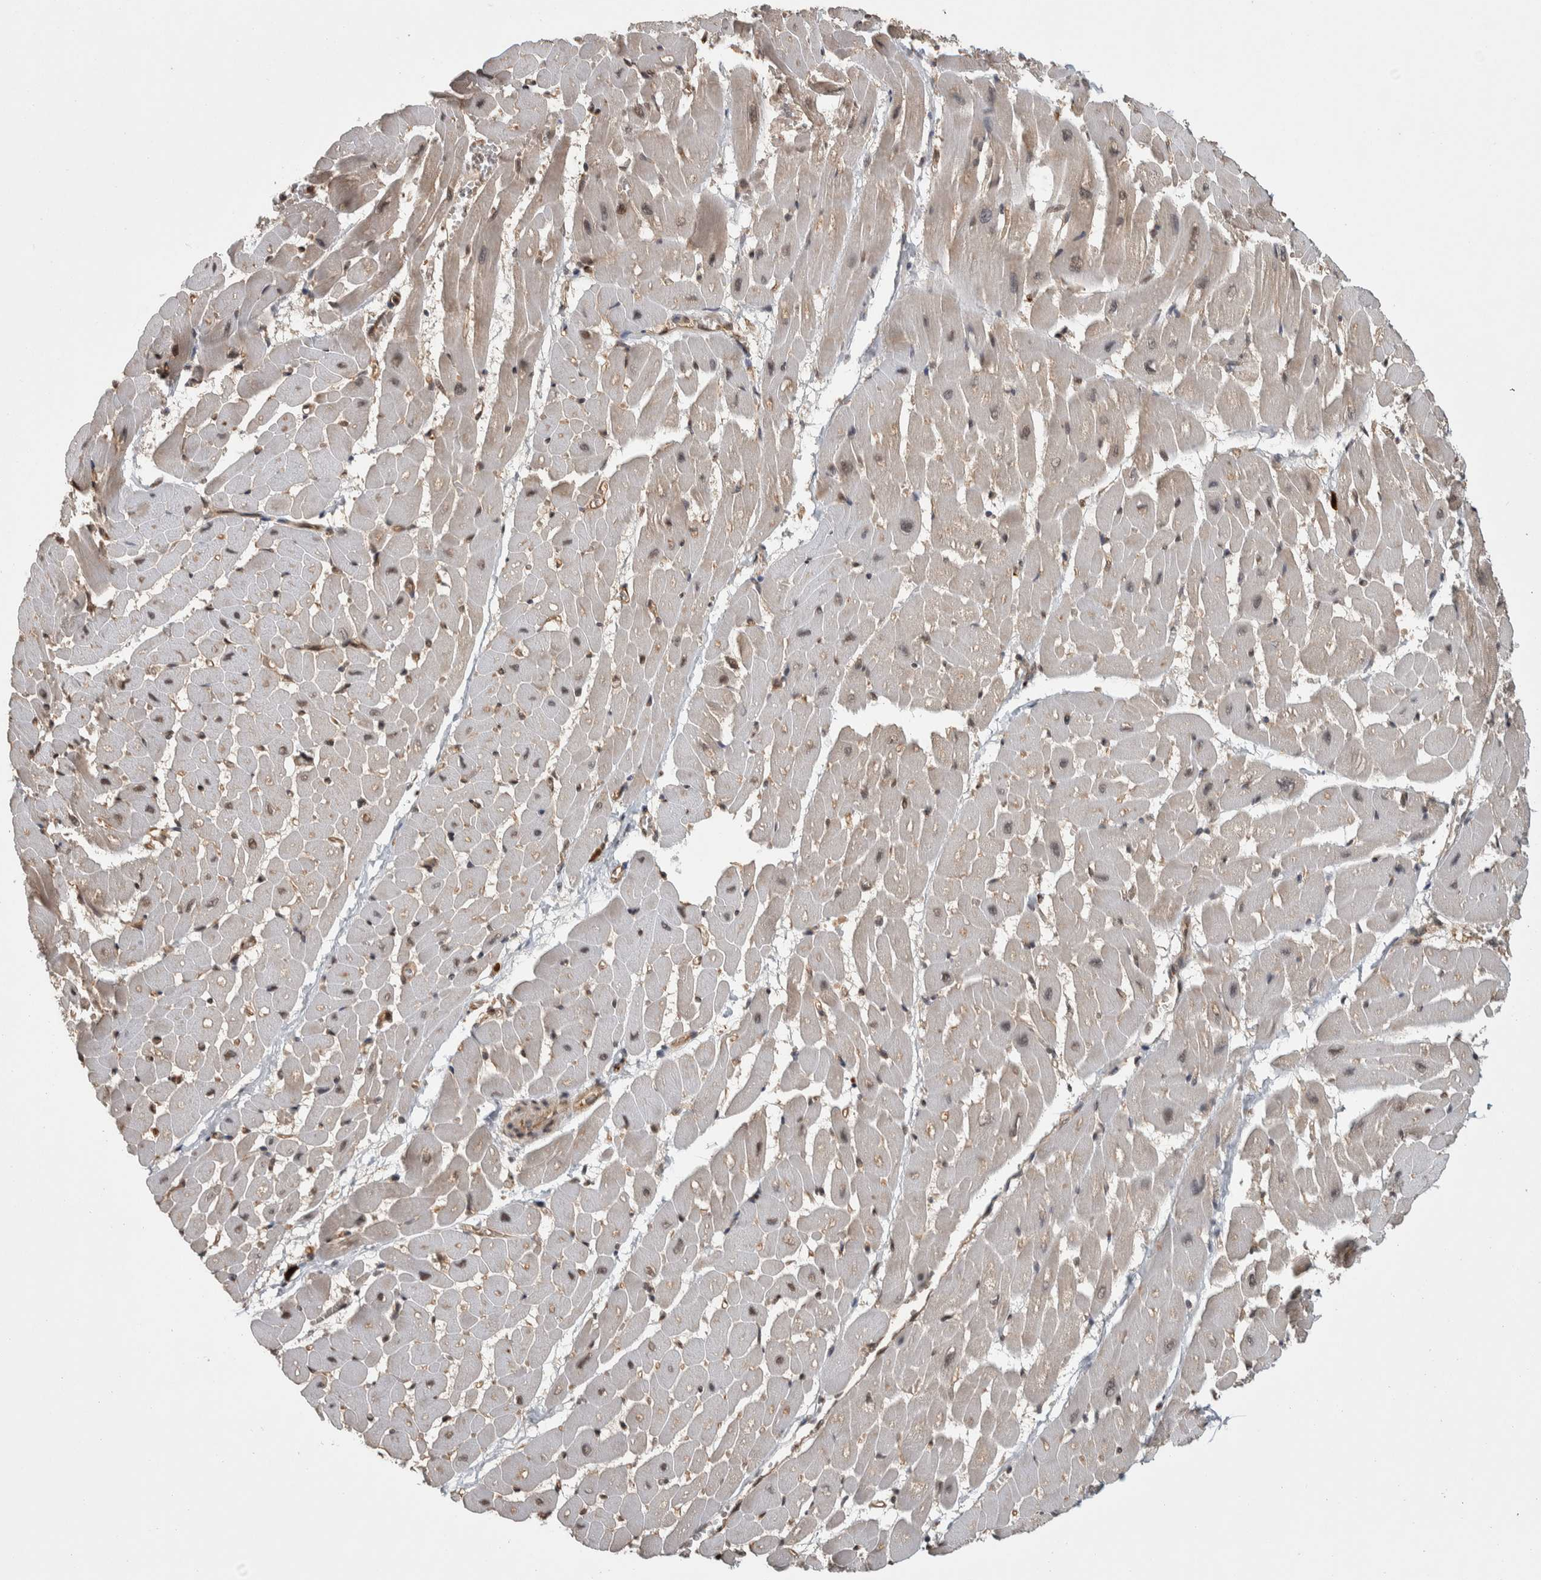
{"staining": {"intensity": "weak", "quantity": "<25%", "location": "cytoplasmic/membranous,nuclear"}, "tissue": "heart muscle", "cell_type": "Cardiomyocytes", "image_type": "normal", "snomed": [{"axis": "morphology", "description": "Normal tissue, NOS"}, {"axis": "topography", "description": "Heart"}], "caption": "DAB immunohistochemical staining of normal heart muscle reveals no significant staining in cardiomyocytes. Nuclei are stained in blue.", "gene": "ZNF592", "patient": {"sex": "male", "age": 45}}